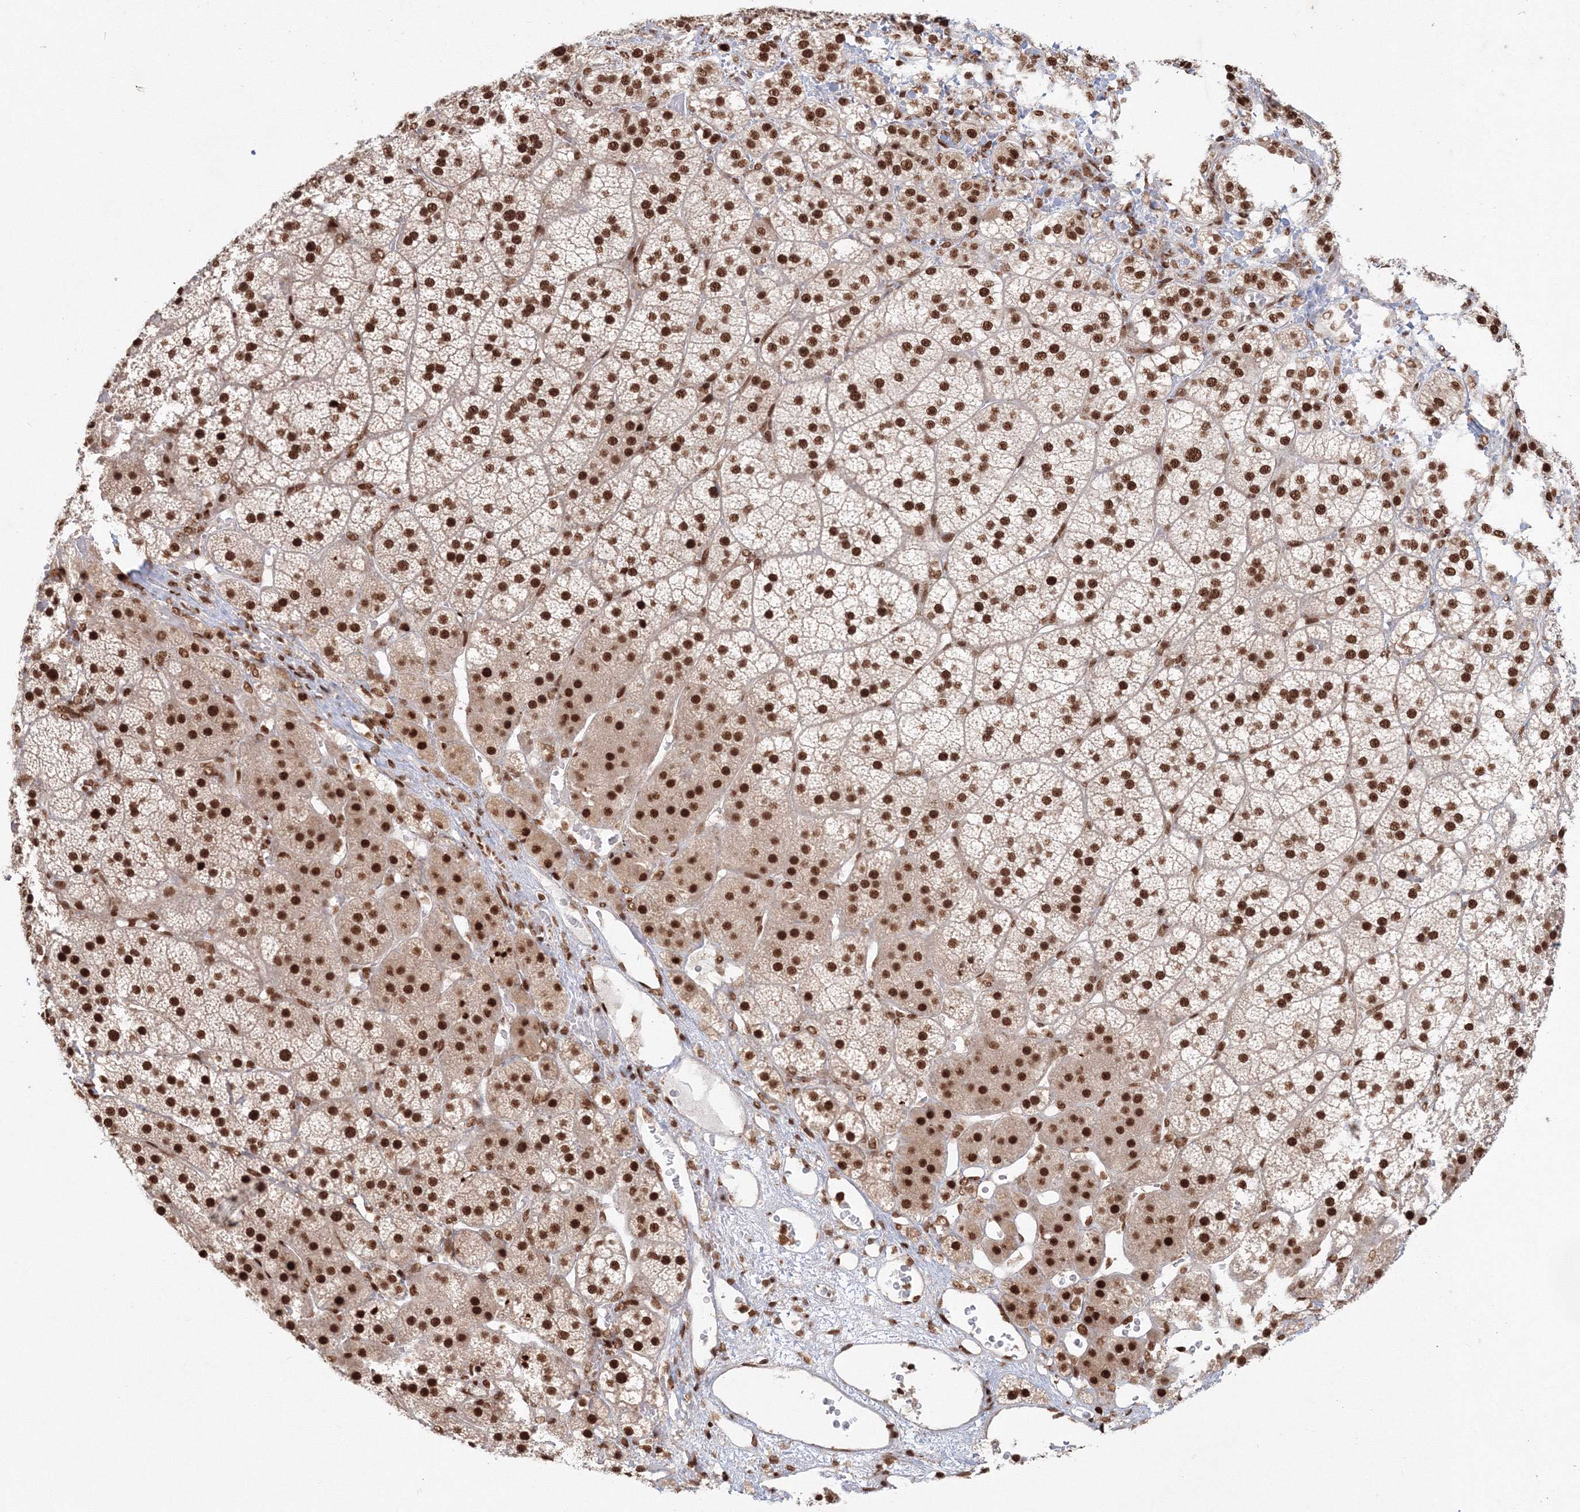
{"staining": {"intensity": "strong", "quantity": ">75%", "location": "nuclear"}, "tissue": "adrenal gland", "cell_type": "Glandular cells", "image_type": "normal", "snomed": [{"axis": "morphology", "description": "Normal tissue, NOS"}, {"axis": "topography", "description": "Adrenal gland"}], "caption": "High-power microscopy captured an immunohistochemistry (IHC) photomicrograph of benign adrenal gland, revealing strong nuclear positivity in about >75% of glandular cells.", "gene": "KIF20A", "patient": {"sex": "female", "age": 44}}